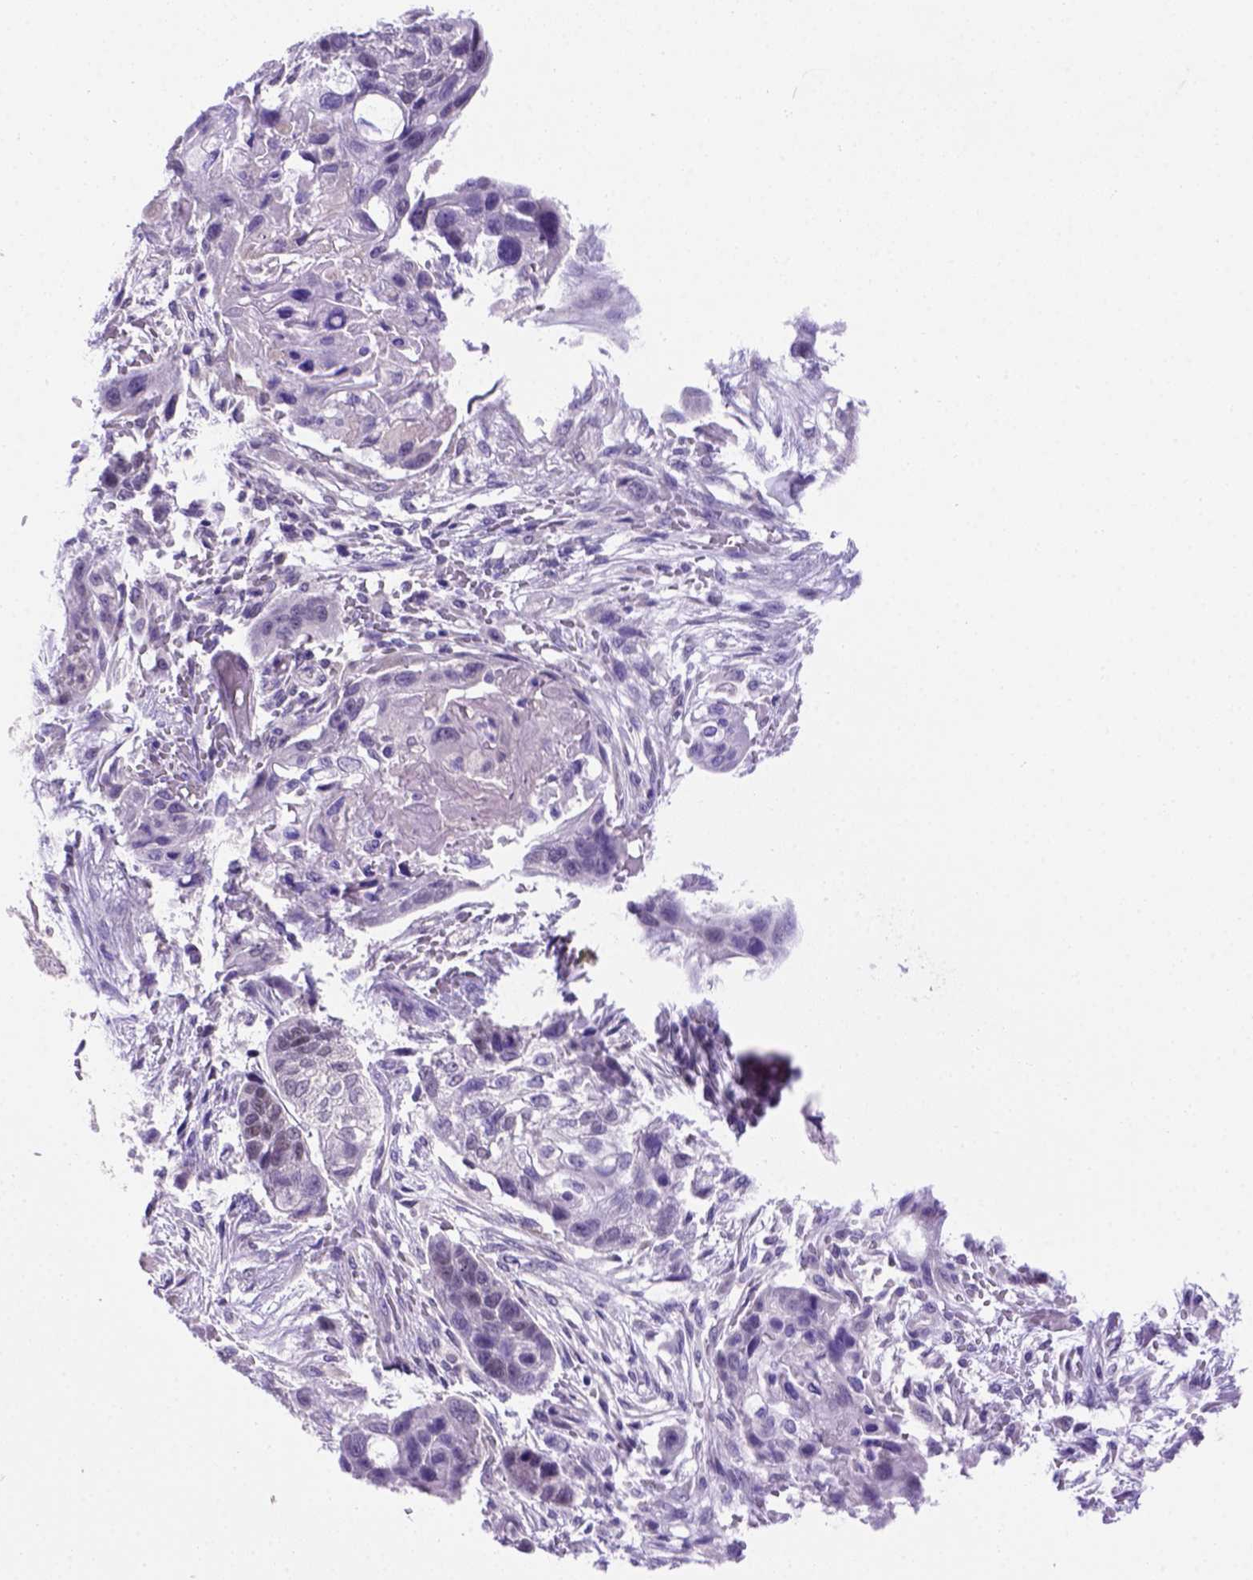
{"staining": {"intensity": "negative", "quantity": "none", "location": "none"}, "tissue": "lung cancer", "cell_type": "Tumor cells", "image_type": "cancer", "snomed": [{"axis": "morphology", "description": "Squamous cell carcinoma, NOS"}, {"axis": "topography", "description": "Lung"}], "caption": "This photomicrograph is of lung cancer (squamous cell carcinoma) stained with immunohistochemistry (IHC) to label a protein in brown with the nuclei are counter-stained blue. There is no expression in tumor cells.", "gene": "FAM81B", "patient": {"sex": "male", "age": 69}}